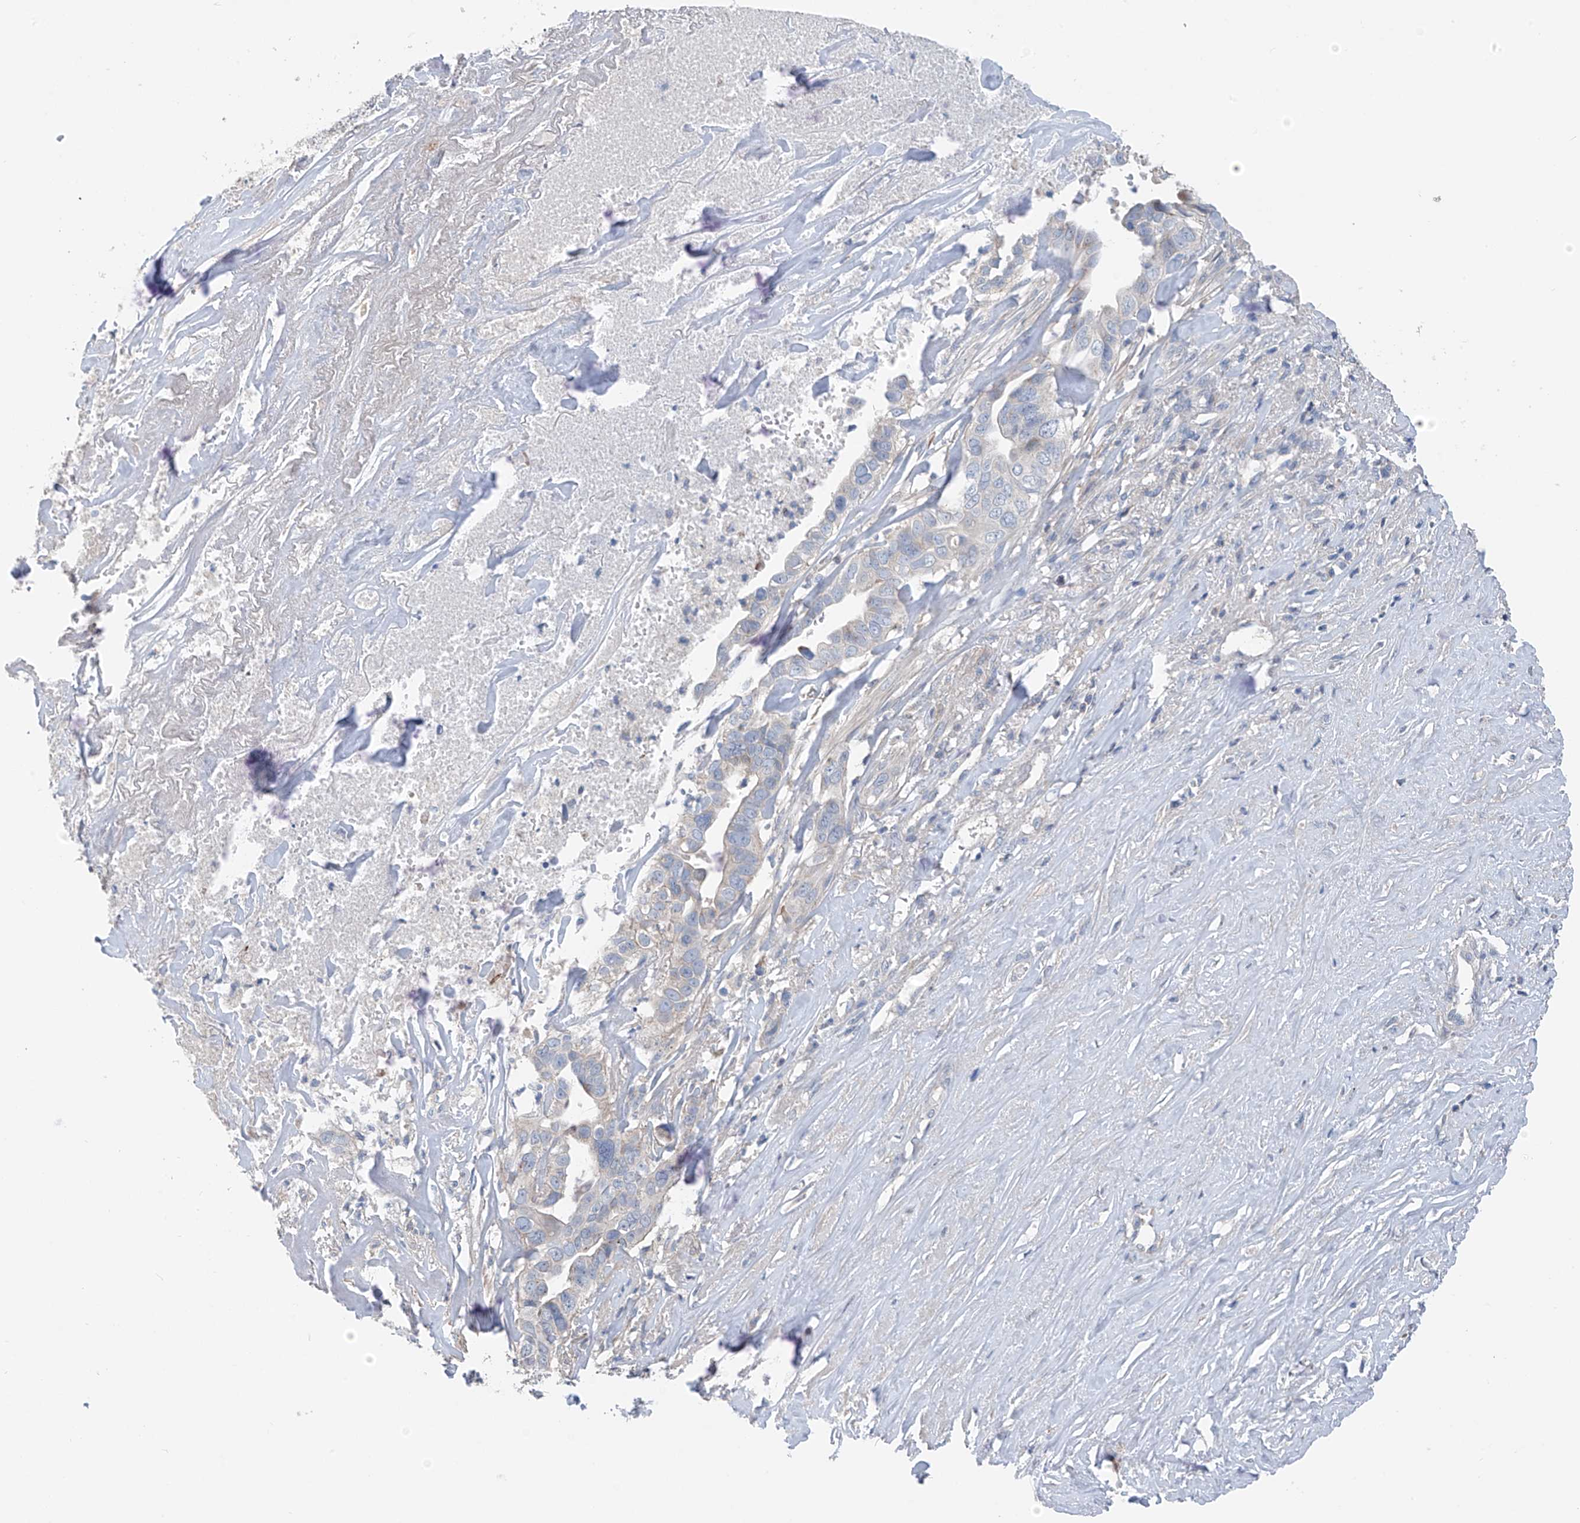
{"staining": {"intensity": "negative", "quantity": "none", "location": "none"}, "tissue": "liver cancer", "cell_type": "Tumor cells", "image_type": "cancer", "snomed": [{"axis": "morphology", "description": "Cholangiocarcinoma"}, {"axis": "topography", "description": "Liver"}], "caption": "Liver cholangiocarcinoma was stained to show a protein in brown. There is no significant positivity in tumor cells. (DAB immunohistochemistry, high magnification).", "gene": "SYN3", "patient": {"sex": "female", "age": 79}}